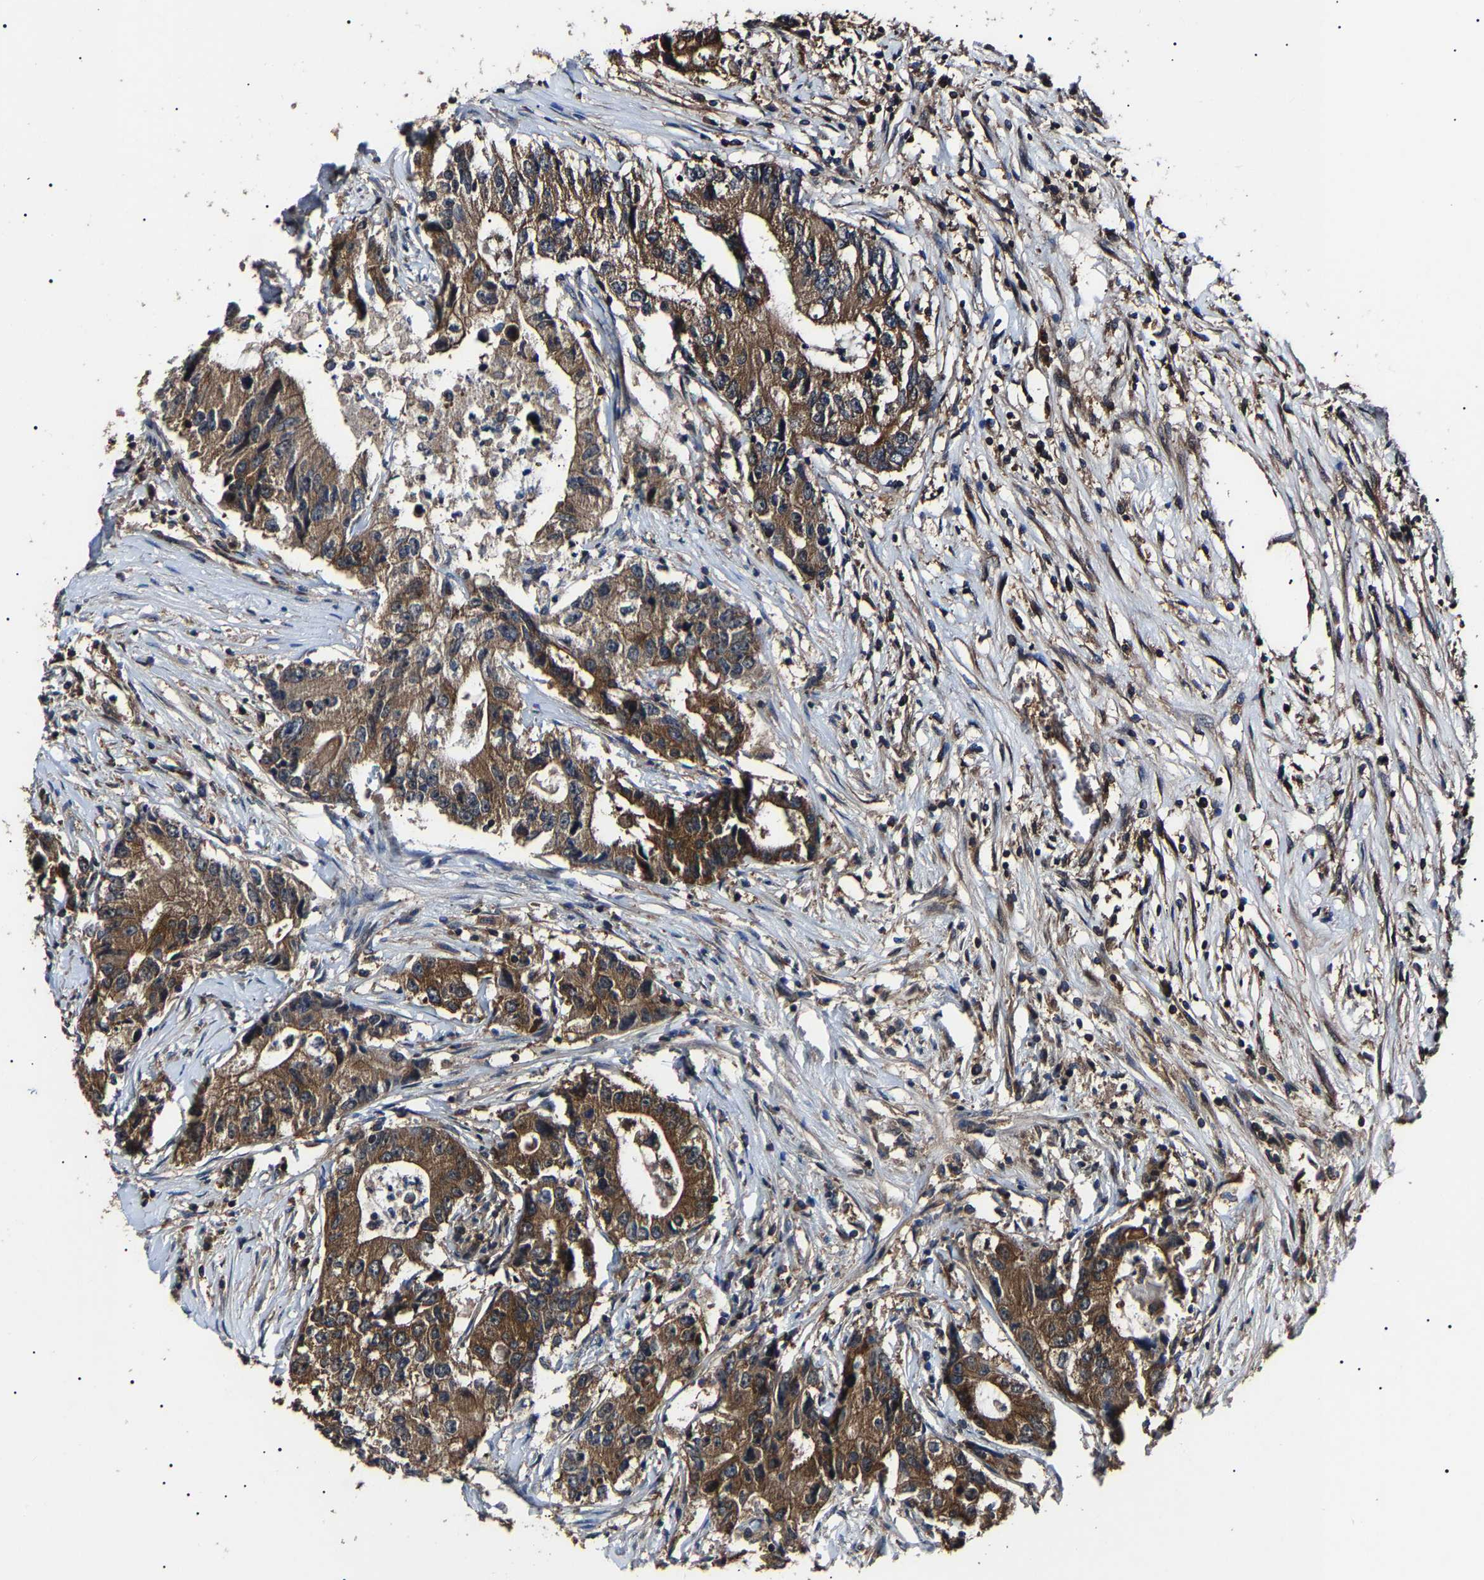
{"staining": {"intensity": "moderate", "quantity": ">75%", "location": "cytoplasmic/membranous"}, "tissue": "colorectal cancer", "cell_type": "Tumor cells", "image_type": "cancer", "snomed": [{"axis": "morphology", "description": "Adenocarcinoma, NOS"}, {"axis": "topography", "description": "Colon"}], "caption": "Immunohistochemical staining of colorectal cancer (adenocarcinoma) exhibits medium levels of moderate cytoplasmic/membranous positivity in about >75% of tumor cells.", "gene": "CCT8", "patient": {"sex": "female", "age": 77}}